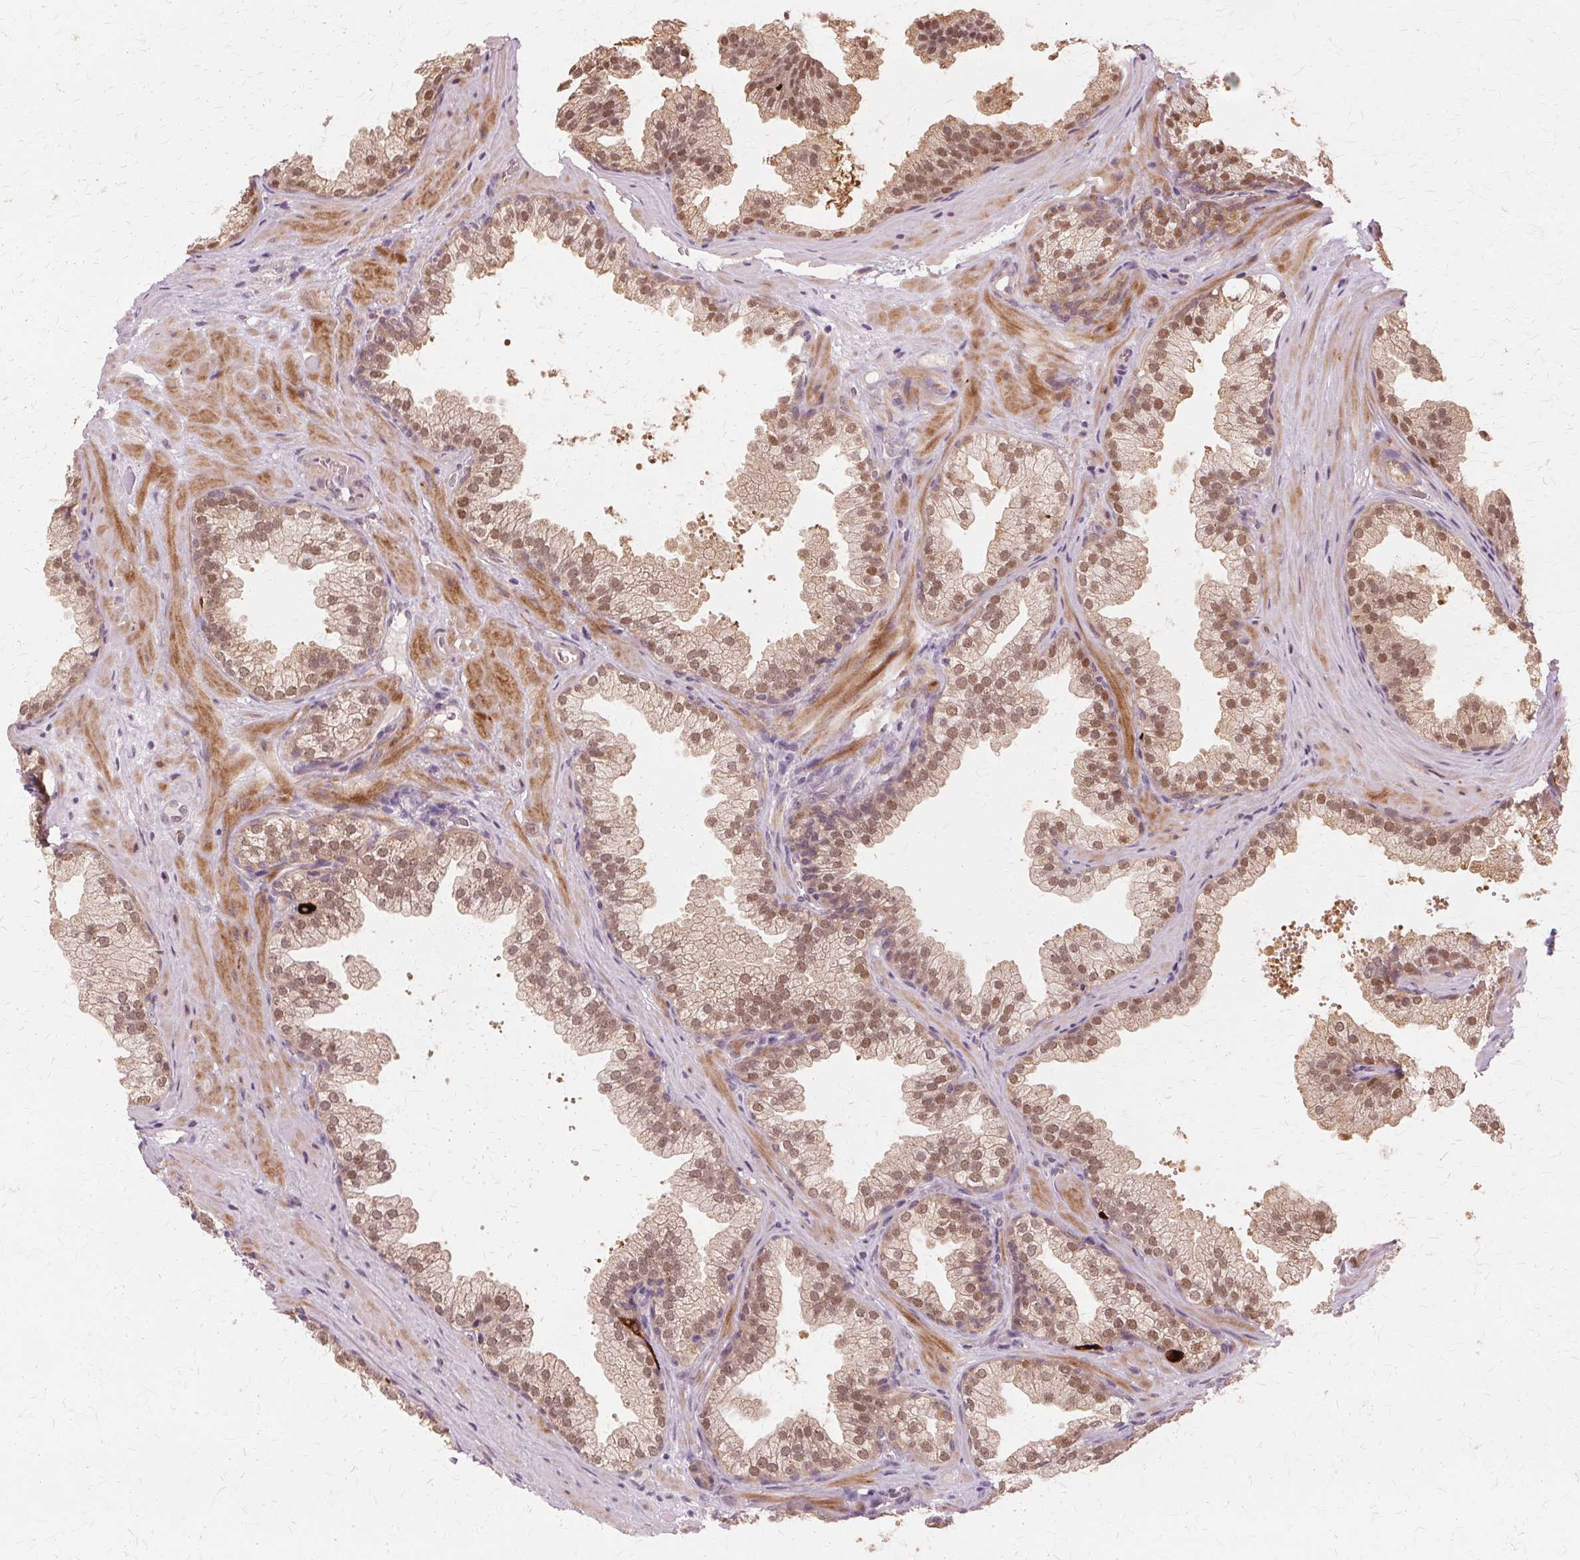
{"staining": {"intensity": "moderate", "quantity": ">75%", "location": "nuclear"}, "tissue": "prostate", "cell_type": "Glandular cells", "image_type": "normal", "snomed": [{"axis": "morphology", "description": "Normal tissue, NOS"}, {"axis": "topography", "description": "Prostate"}], "caption": "IHC photomicrograph of benign prostate: prostate stained using IHC displays medium levels of moderate protein expression localized specifically in the nuclear of glandular cells, appearing as a nuclear brown color.", "gene": "PRMT5", "patient": {"sex": "male", "age": 37}}